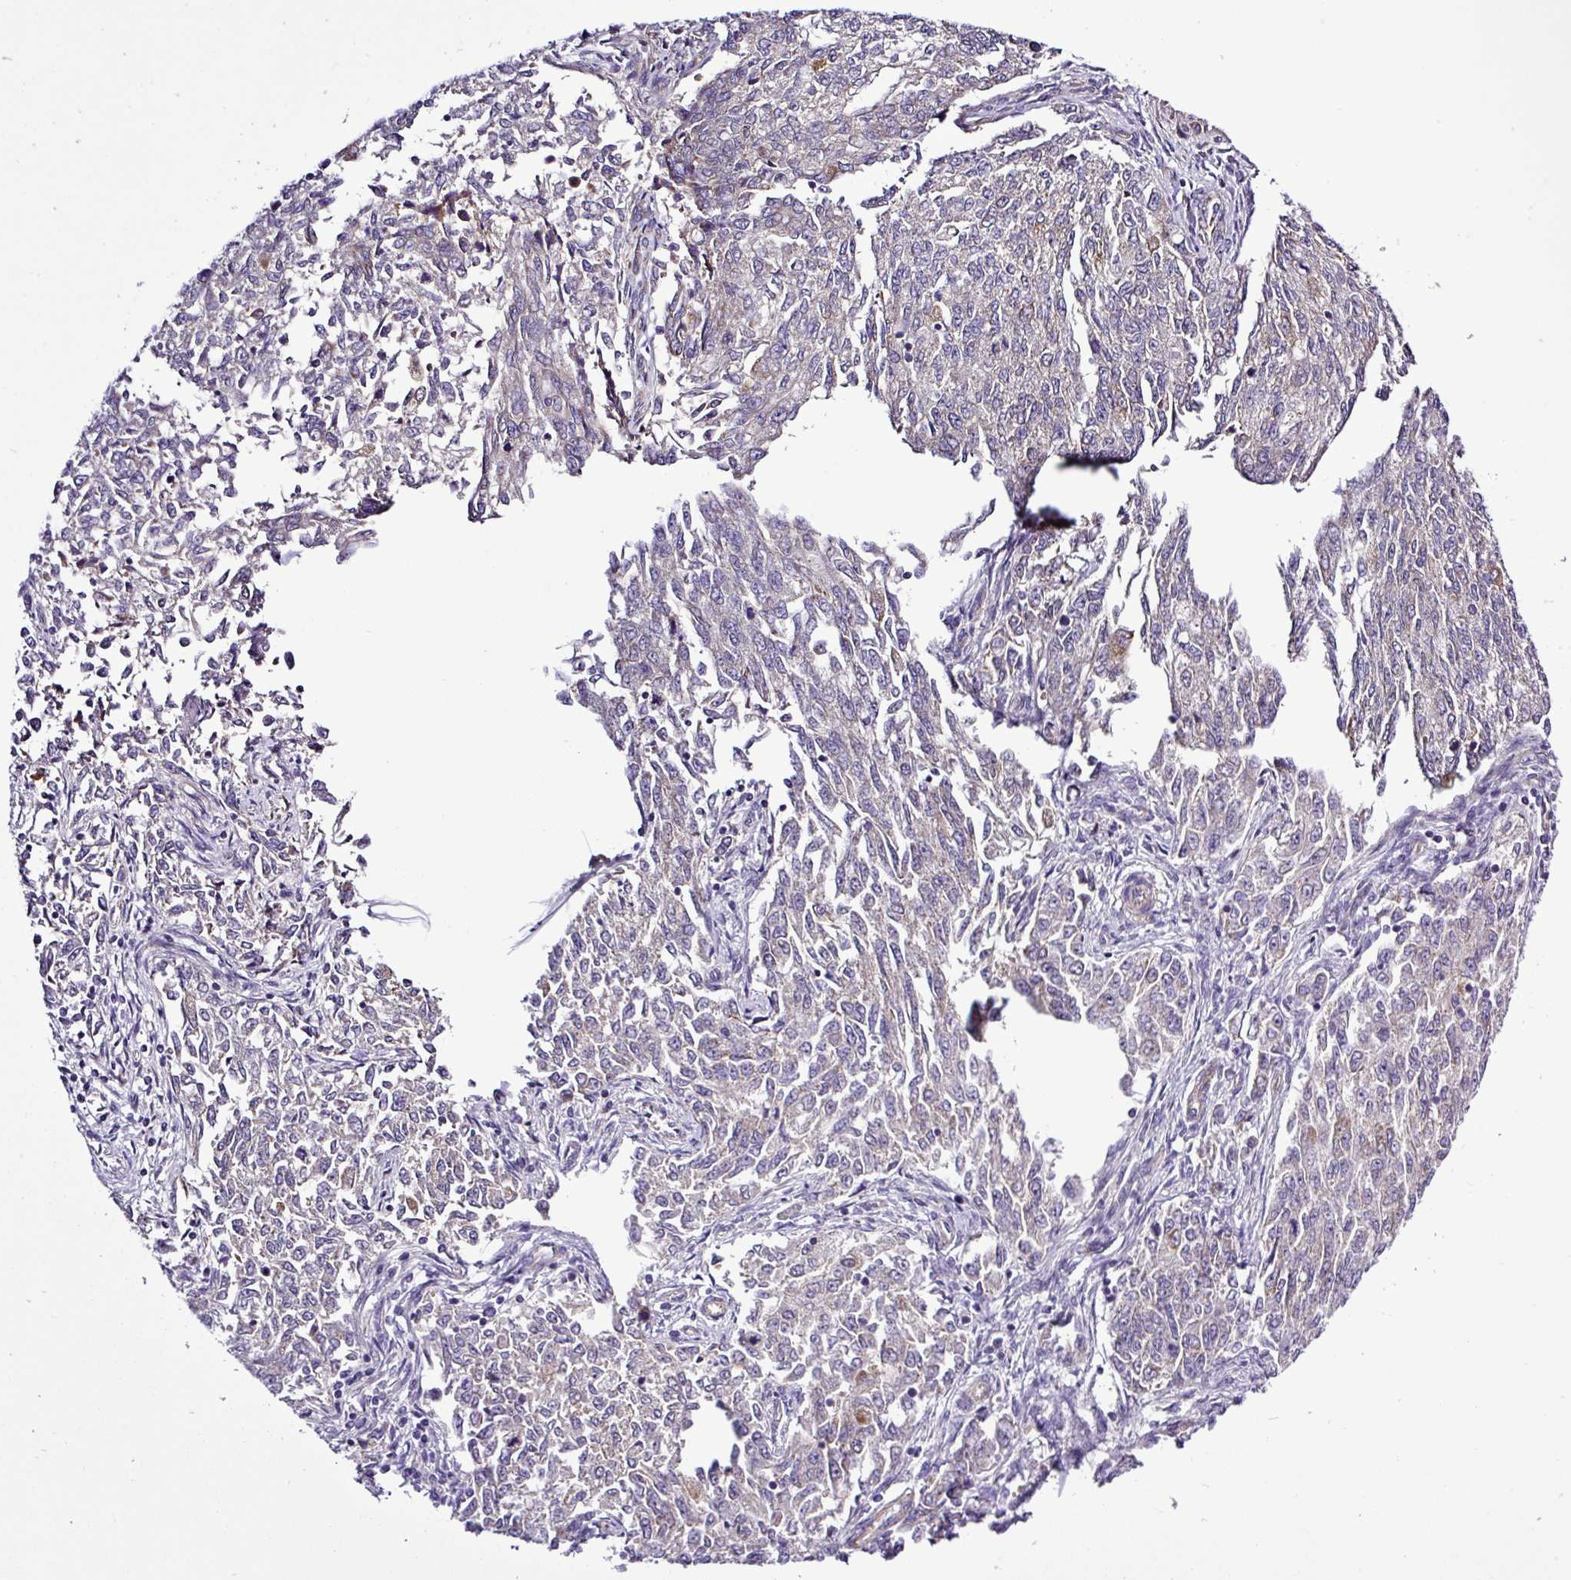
{"staining": {"intensity": "negative", "quantity": "none", "location": "none"}, "tissue": "endometrial cancer", "cell_type": "Tumor cells", "image_type": "cancer", "snomed": [{"axis": "morphology", "description": "Adenocarcinoma, NOS"}, {"axis": "topography", "description": "Endometrium"}], "caption": "Immunohistochemistry micrograph of neoplastic tissue: human endometrial cancer stained with DAB demonstrates no significant protein staining in tumor cells.", "gene": "CWH43", "patient": {"sex": "female", "age": 50}}